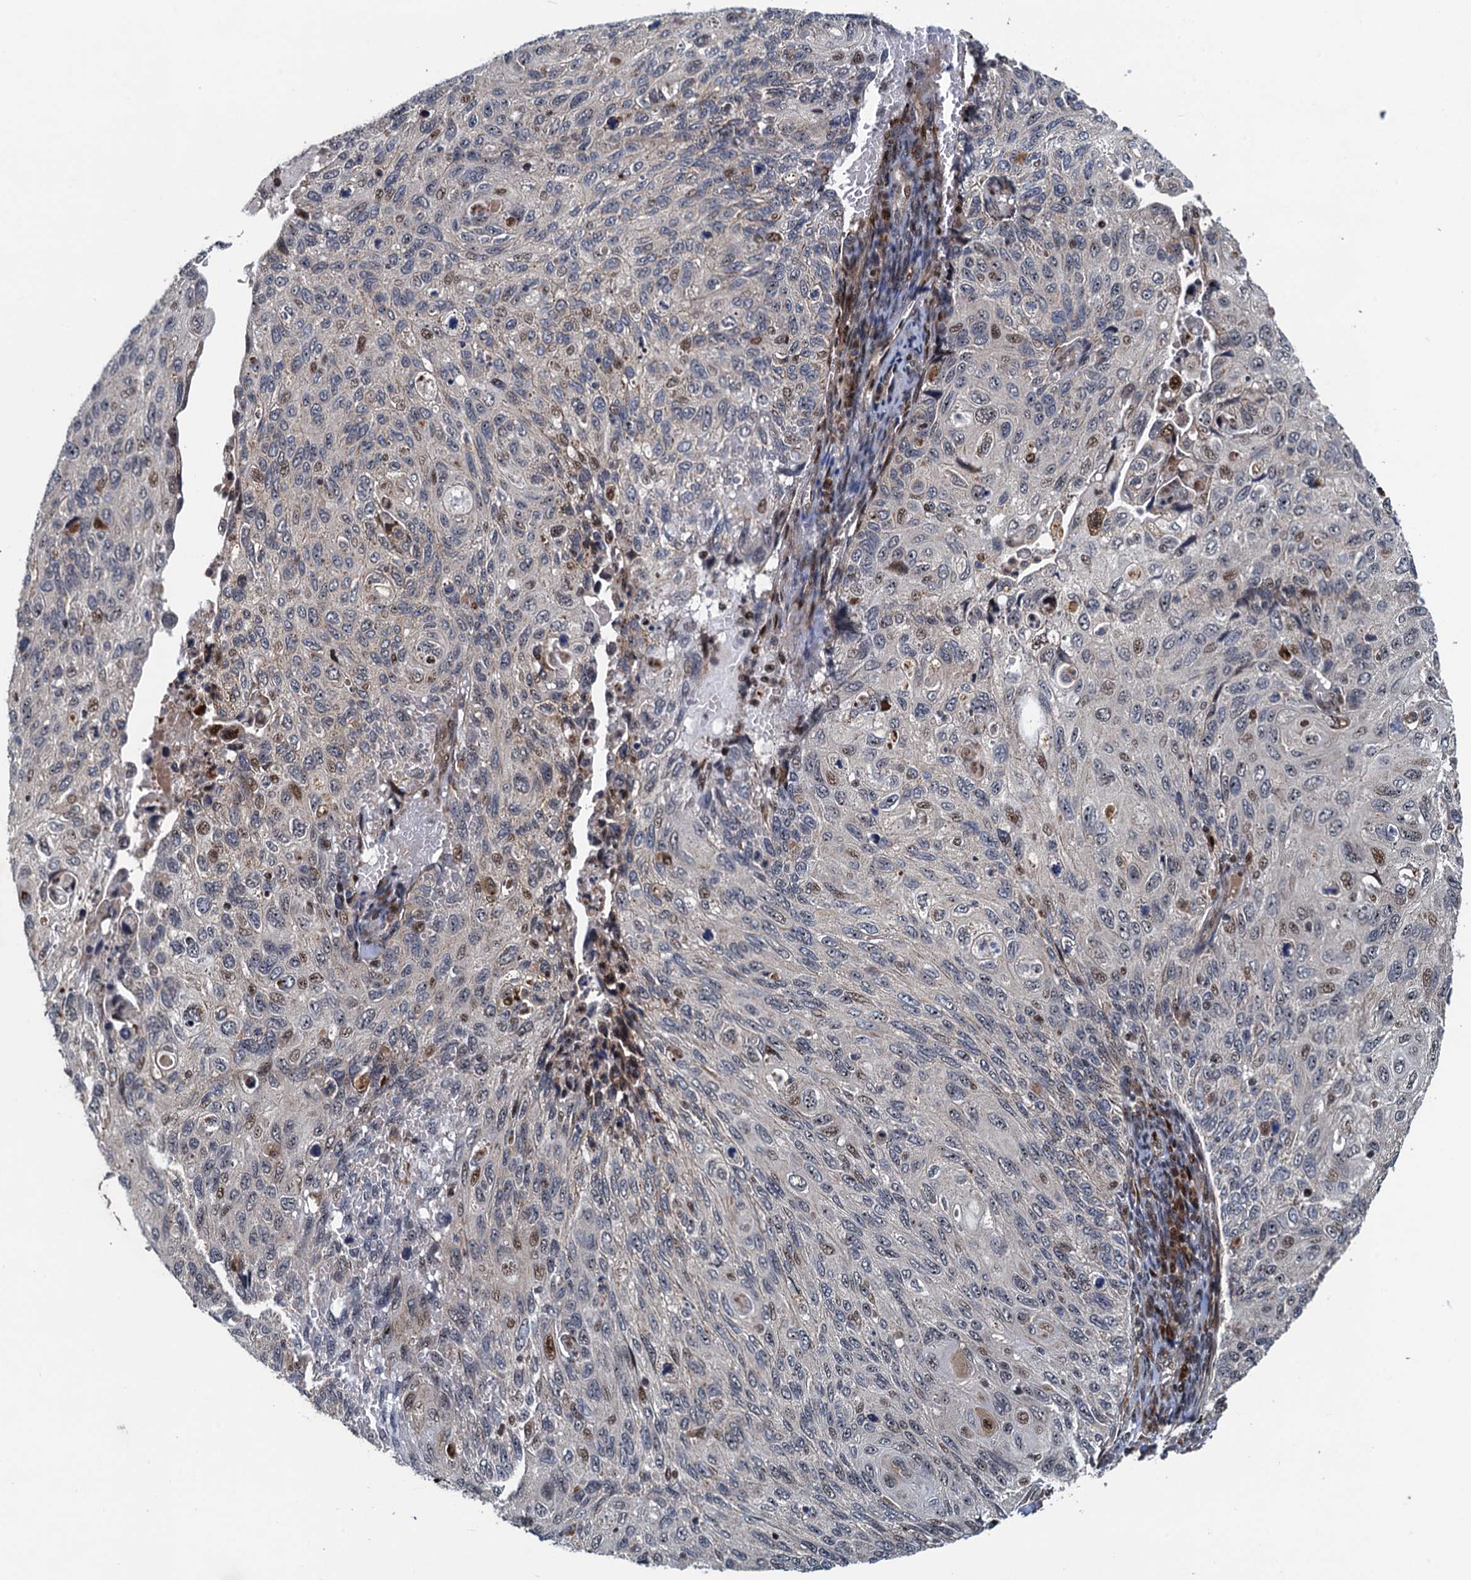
{"staining": {"intensity": "moderate", "quantity": "<25%", "location": "nuclear"}, "tissue": "cervical cancer", "cell_type": "Tumor cells", "image_type": "cancer", "snomed": [{"axis": "morphology", "description": "Squamous cell carcinoma, NOS"}, {"axis": "topography", "description": "Cervix"}], "caption": "The image shows staining of cervical squamous cell carcinoma, revealing moderate nuclear protein positivity (brown color) within tumor cells.", "gene": "ATOSA", "patient": {"sex": "female", "age": 70}}